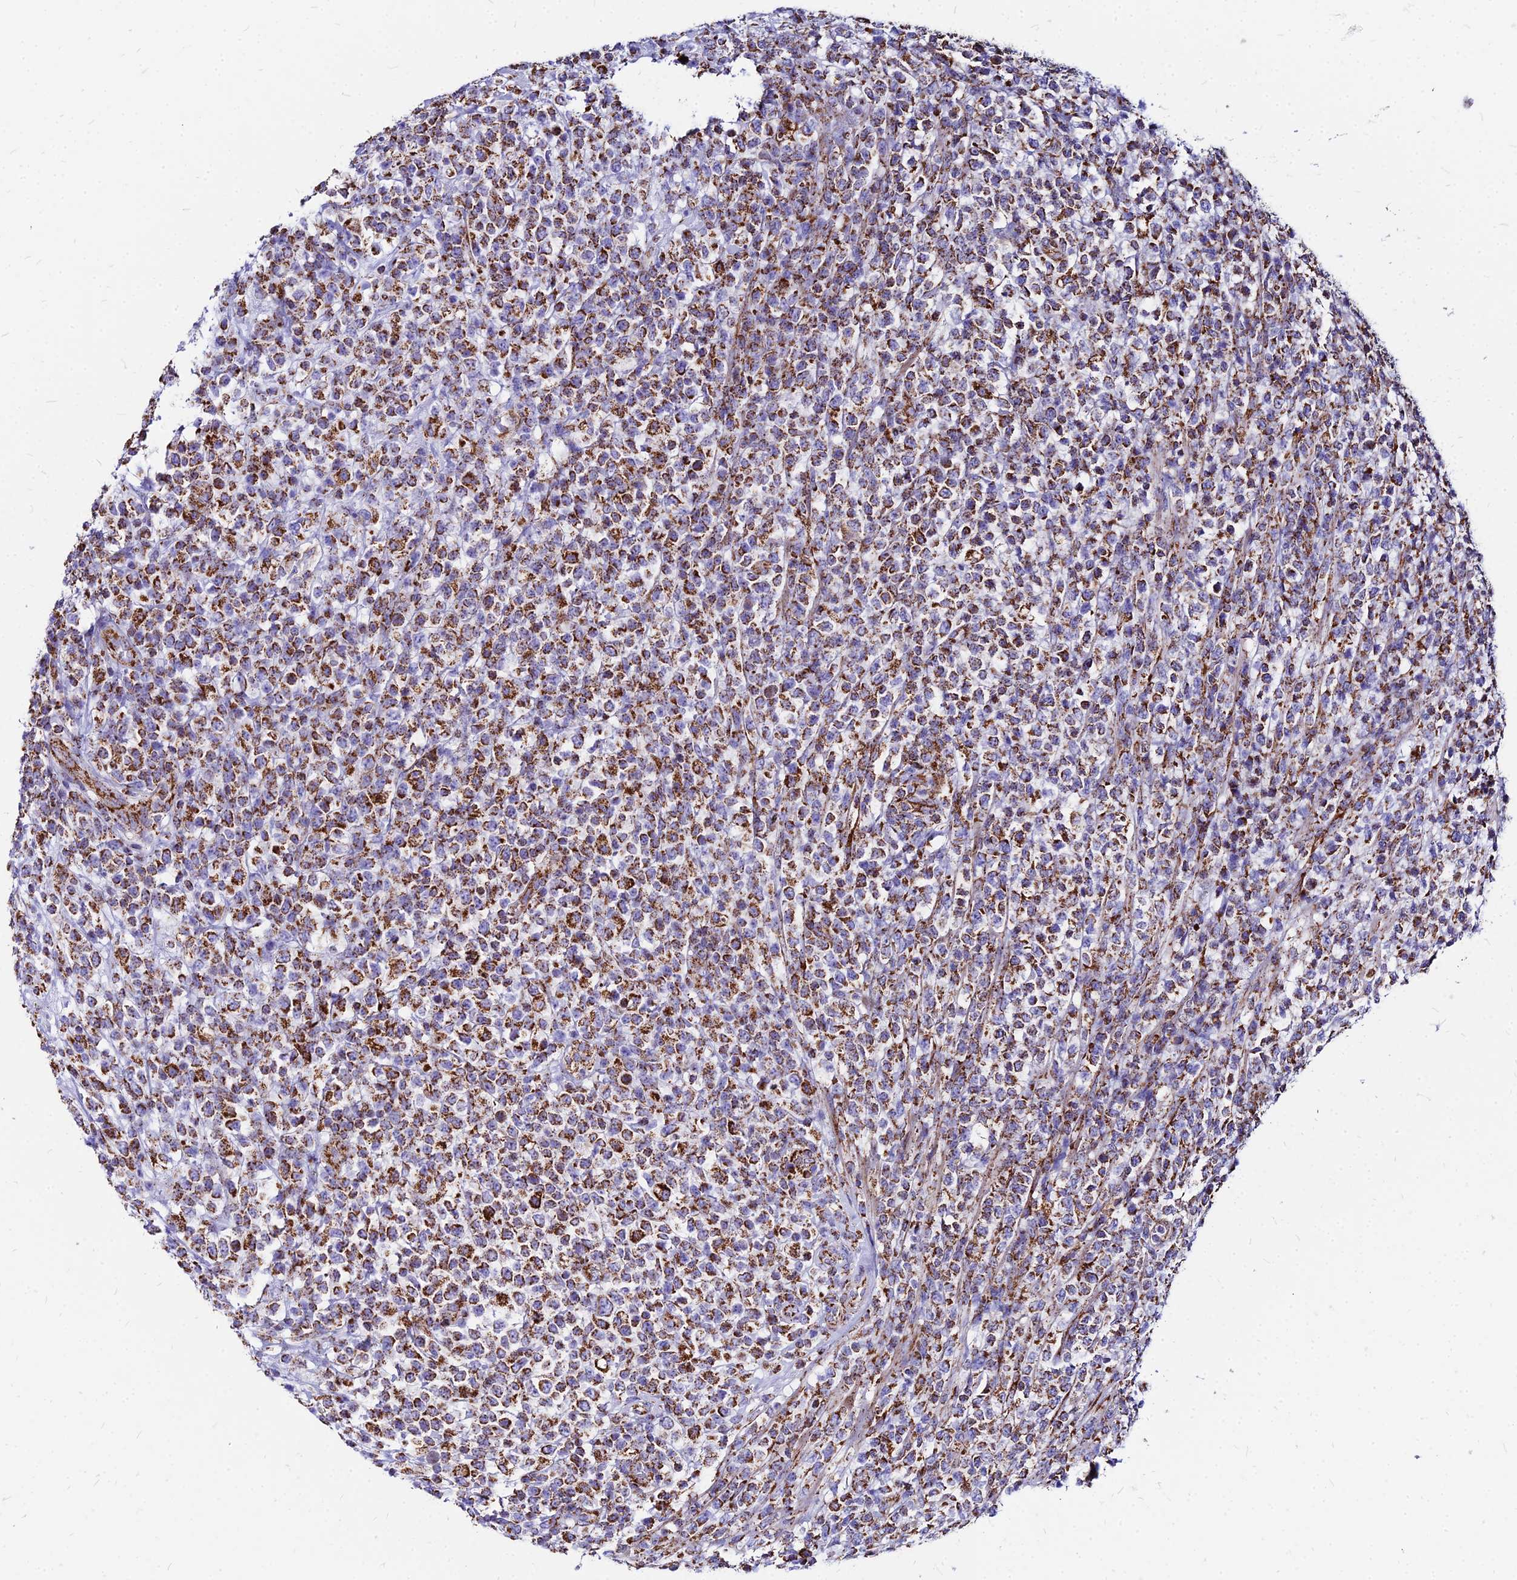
{"staining": {"intensity": "moderate", "quantity": ">75%", "location": "cytoplasmic/membranous"}, "tissue": "lymphoma", "cell_type": "Tumor cells", "image_type": "cancer", "snomed": [{"axis": "morphology", "description": "Malignant lymphoma, non-Hodgkin's type, High grade"}, {"axis": "topography", "description": "Colon"}], "caption": "Lymphoma stained for a protein (brown) shows moderate cytoplasmic/membranous positive positivity in about >75% of tumor cells.", "gene": "DLD", "patient": {"sex": "female", "age": 53}}